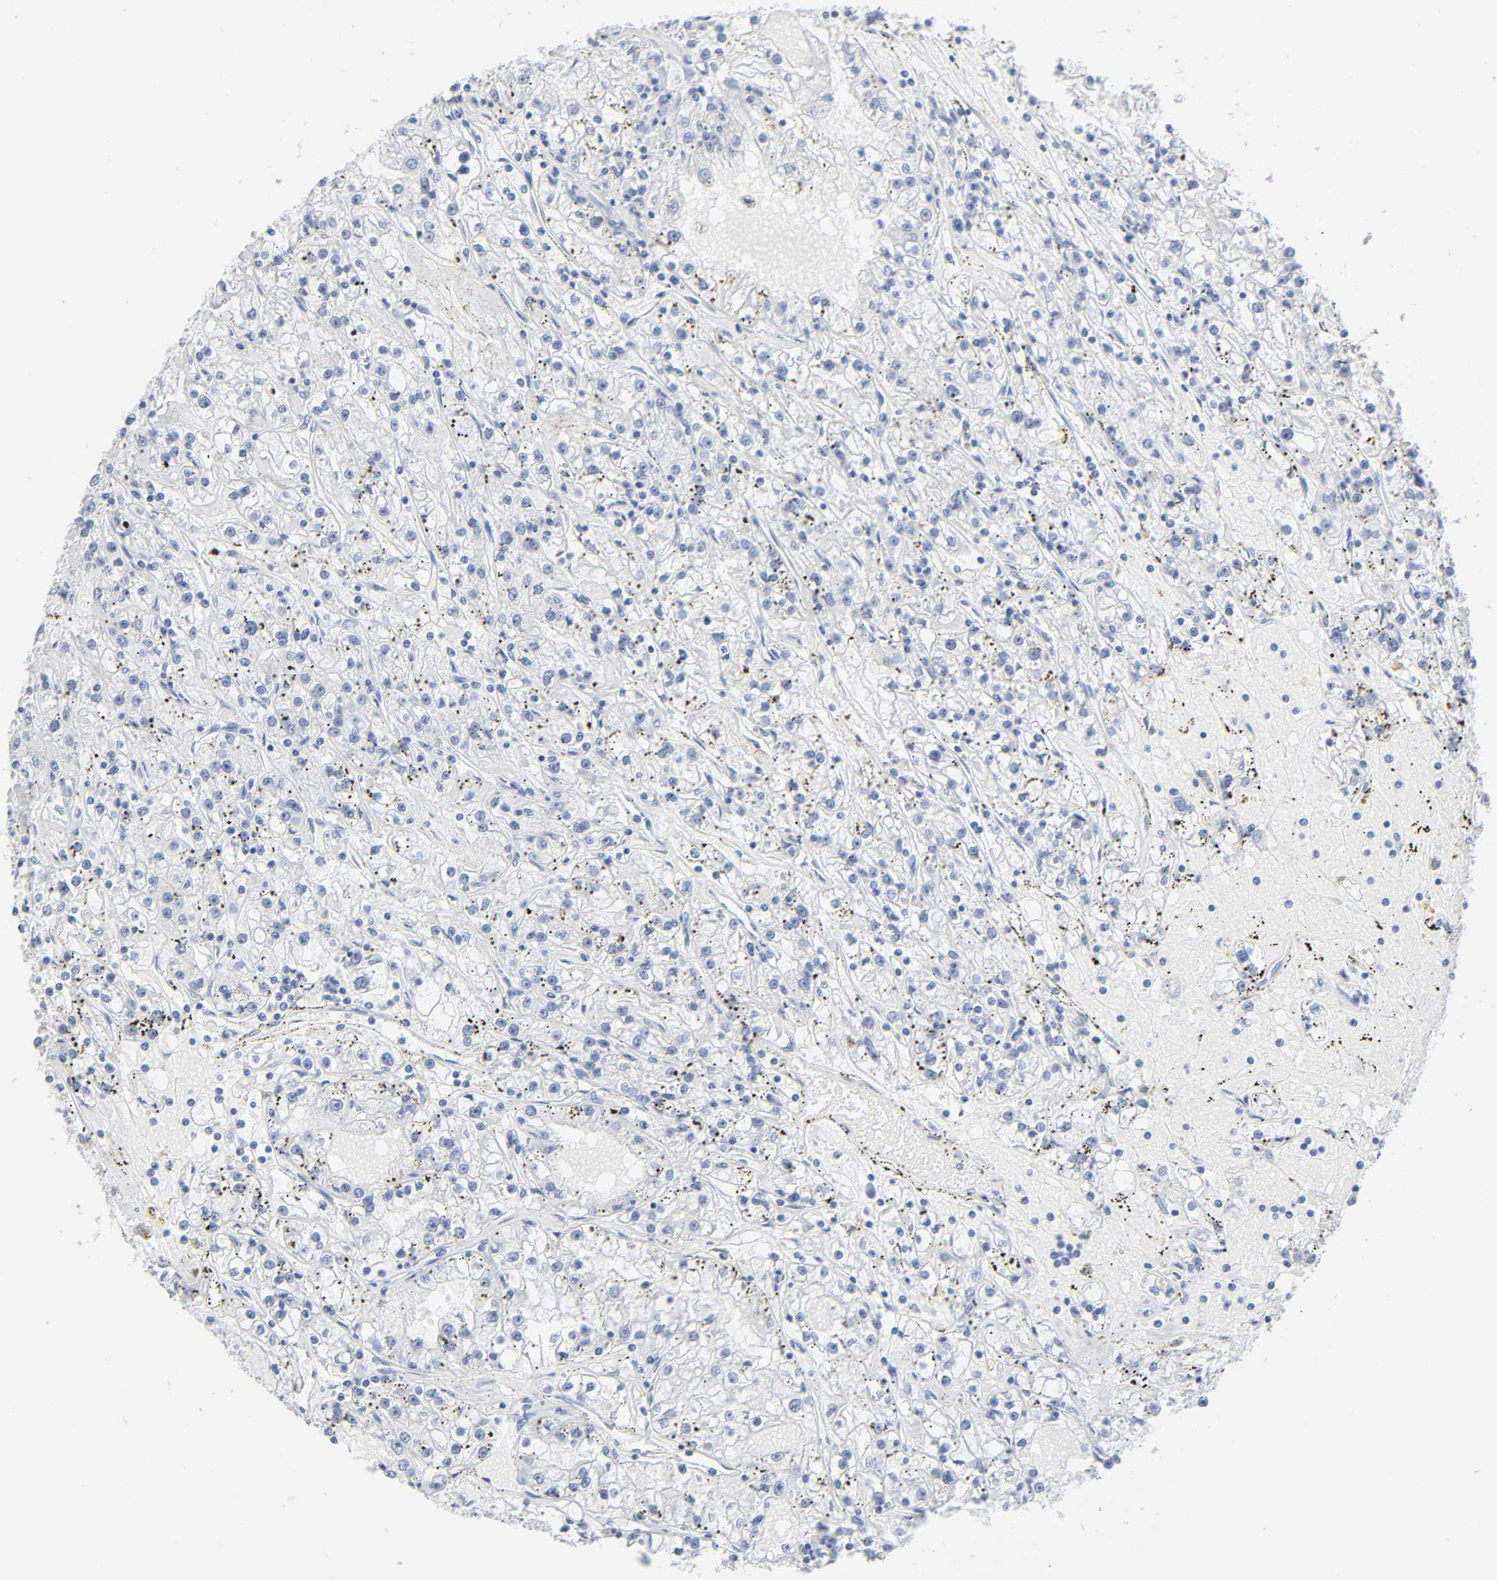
{"staining": {"intensity": "negative", "quantity": "none", "location": "none"}, "tissue": "renal cancer", "cell_type": "Tumor cells", "image_type": "cancer", "snomed": [{"axis": "morphology", "description": "Adenocarcinoma, NOS"}, {"axis": "topography", "description": "Kidney"}], "caption": "Immunohistochemistry (IHC) image of neoplastic tissue: human renal cancer stained with DAB (3,3'-diaminobenzidine) displays no significant protein expression in tumor cells.", "gene": "SYT16", "patient": {"sex": "male", "age": 56}}